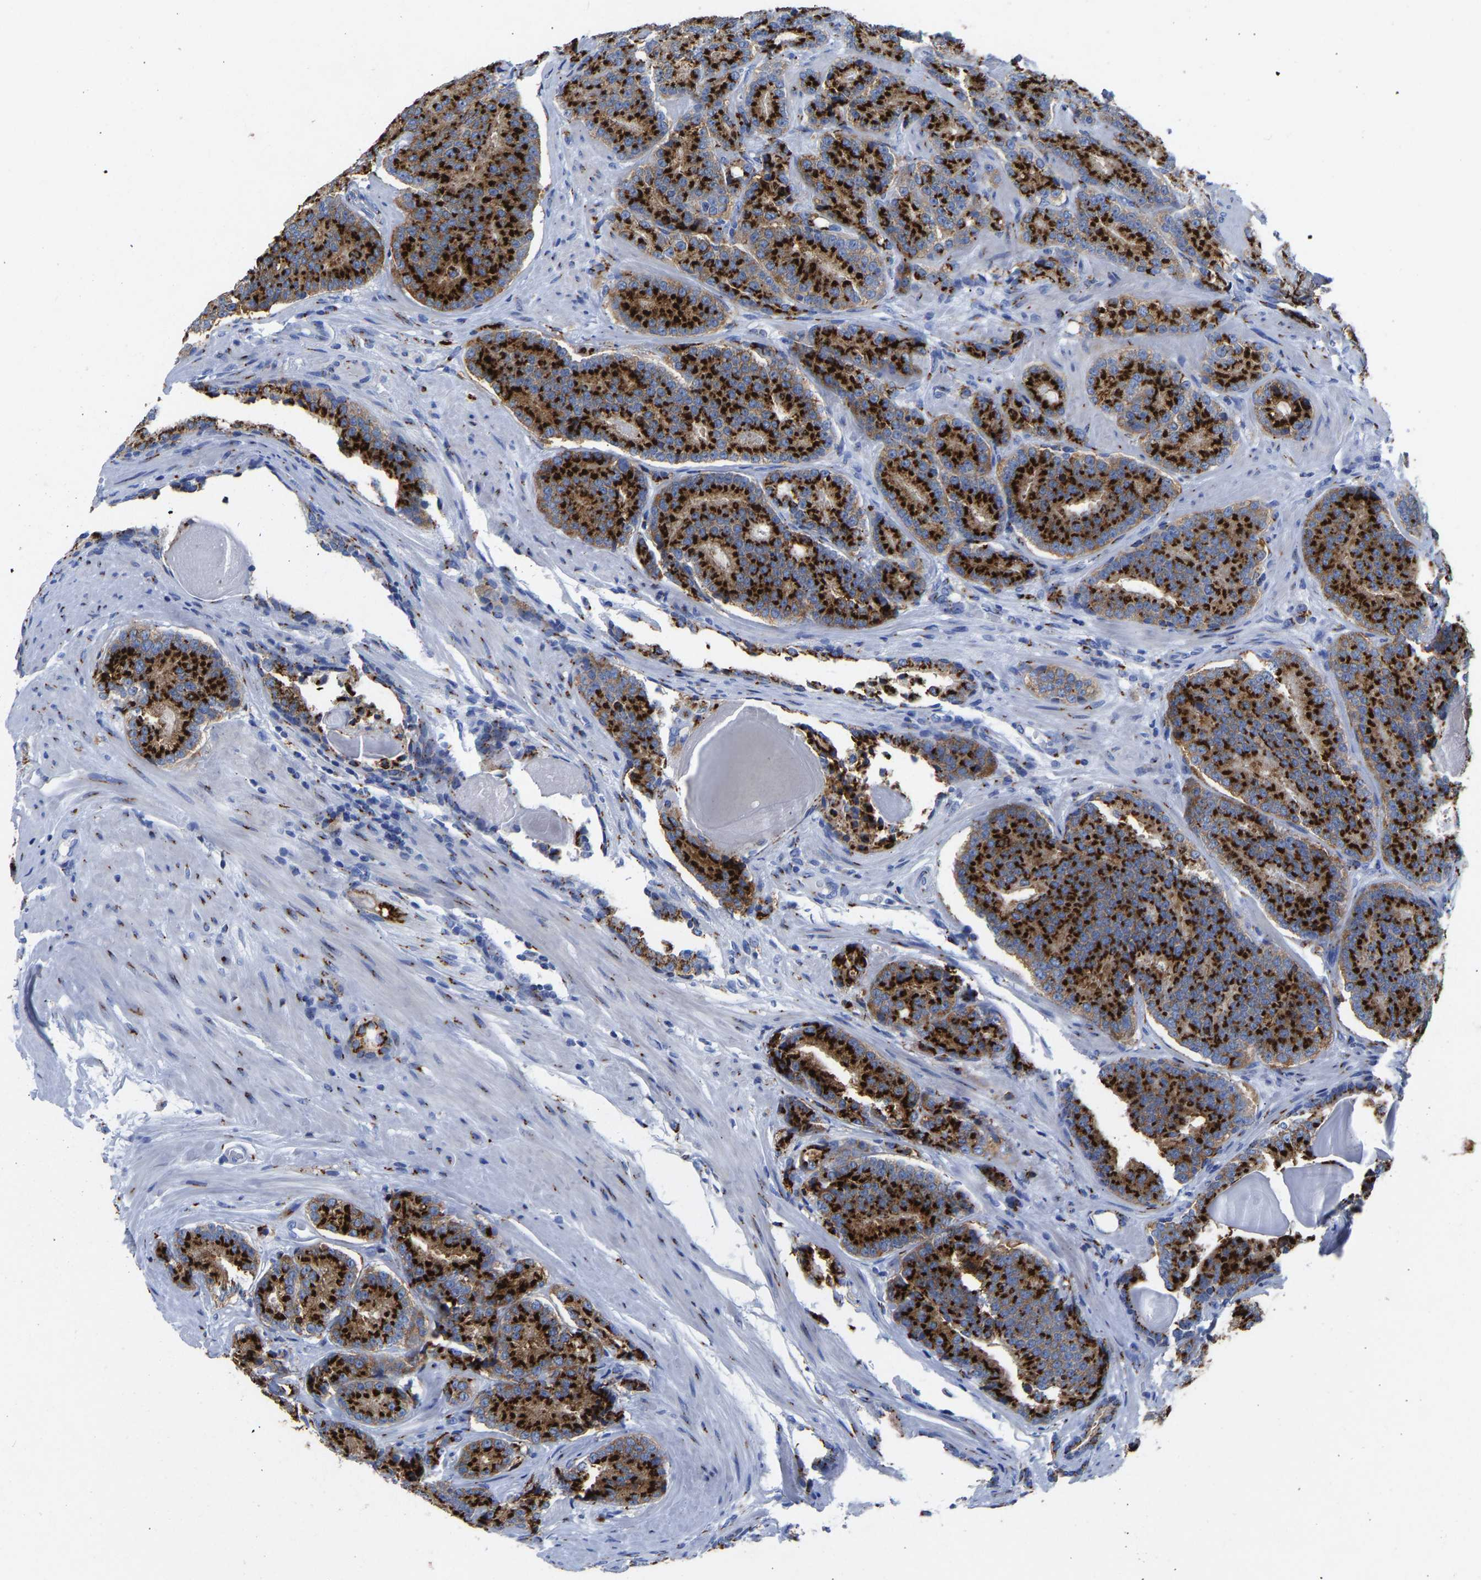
{"staining": {"intensity": "strong", "quantity": ">75%", "location": "cytoplasmic/membranous"}, "tissue": "prostate cancer", "cell_type": "Tumor cells", "image_type": "cancer", "snomed": [{"axis": "morphology", "description": "Adenocarcinoma, High grade"}, {"axis": "topography", "description": "Prostate"}], "caption": "A high amount of strong cytoplasmic/membranous expression is appreciated in about >75% of tumor cells in prostate cancer tissue.", "gene": "TMEM87A", "patient": {"sex": "male", "age": 61}}